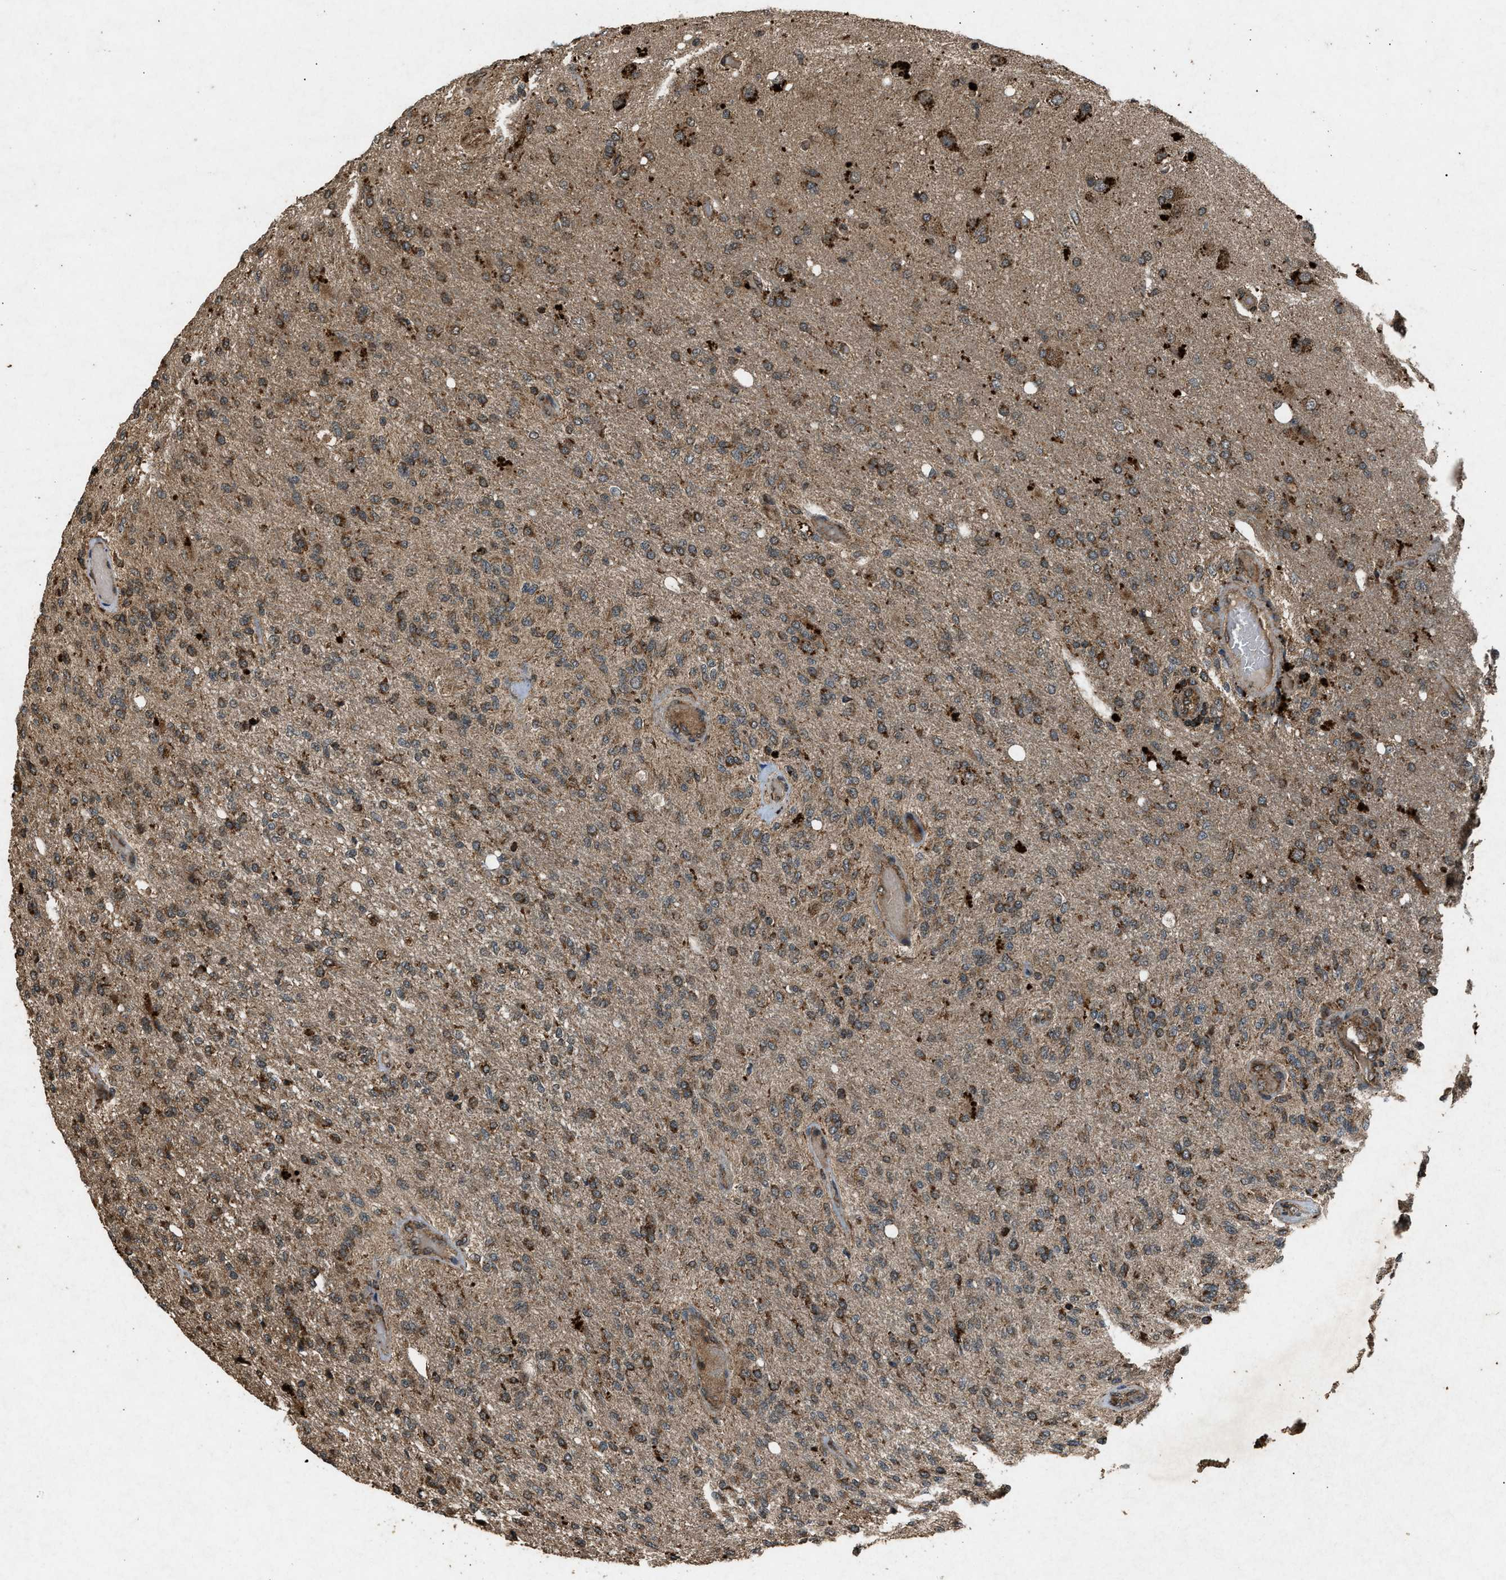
{"staining": {"intensity": "moderate", "quantity": "25%-75%", "location": "cytoplasmic/membranous"}, "tissue": "glioma", "cell_type": "Tumor cells", "image_type": "cancer", "snomed": [{"axis": "morphology", "description": "Normal tissue, NOS"}, {"axis": "morphology", "description": "Glioma, malignant, High grade"}, {"axis": "topography", "description": "Cerebral cortex"}], "caption": "A brown stain highlights moderate cytoplasmic/membranous positivity of a protein in glioma tumor cells. The staining is performed using DAB (3,3'-diaminobenzidine) brown chromogen to label protein expression. The nuclei are counter-stained blue using hematoxylin.", "gene": "OAS1", "patient": {"sex": "male", "age": 77}}